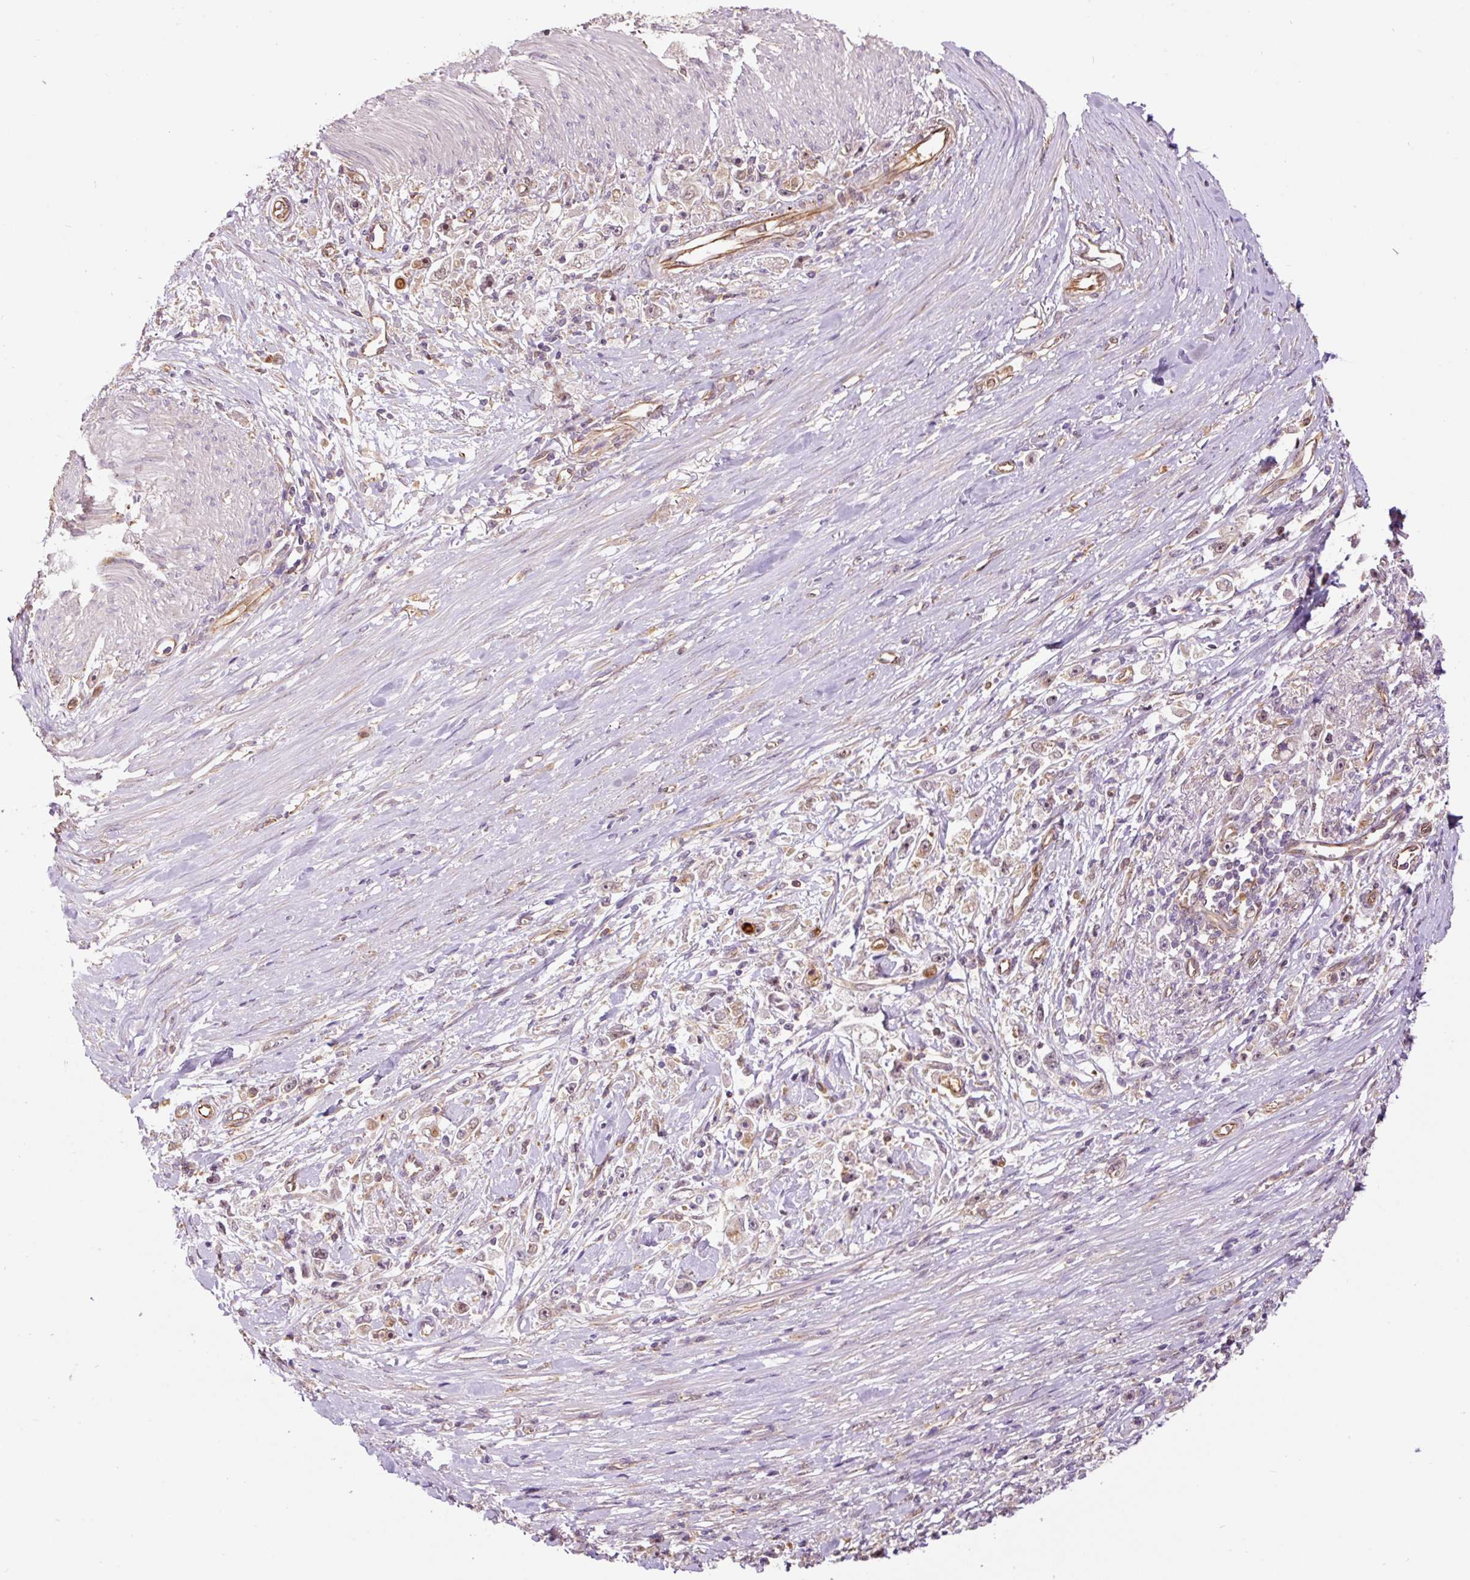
{"staining": {"intensity": "negative", "quantity": "none", "location": "none"}, "tissue": "stomach cancer", "cell_type": "Tumor cells", "image_type": "cancer", "snomed": [{"axis": "morphology", "description": "Adenocarcinoma, NOS"}, {"axis": "topography", "description": "Stomach"}], "caption": "DAB immunohistochemical staining of human stomach cancer reveals no significant staining in tumor cells. The staining was performed using DAB to visualize the protein expression in brown, while the nuclei were stained in blue with hematoxylin (Magnification: 20x).", "gene": "PCK2", "patient": {"sex": "female", "age": 59}}